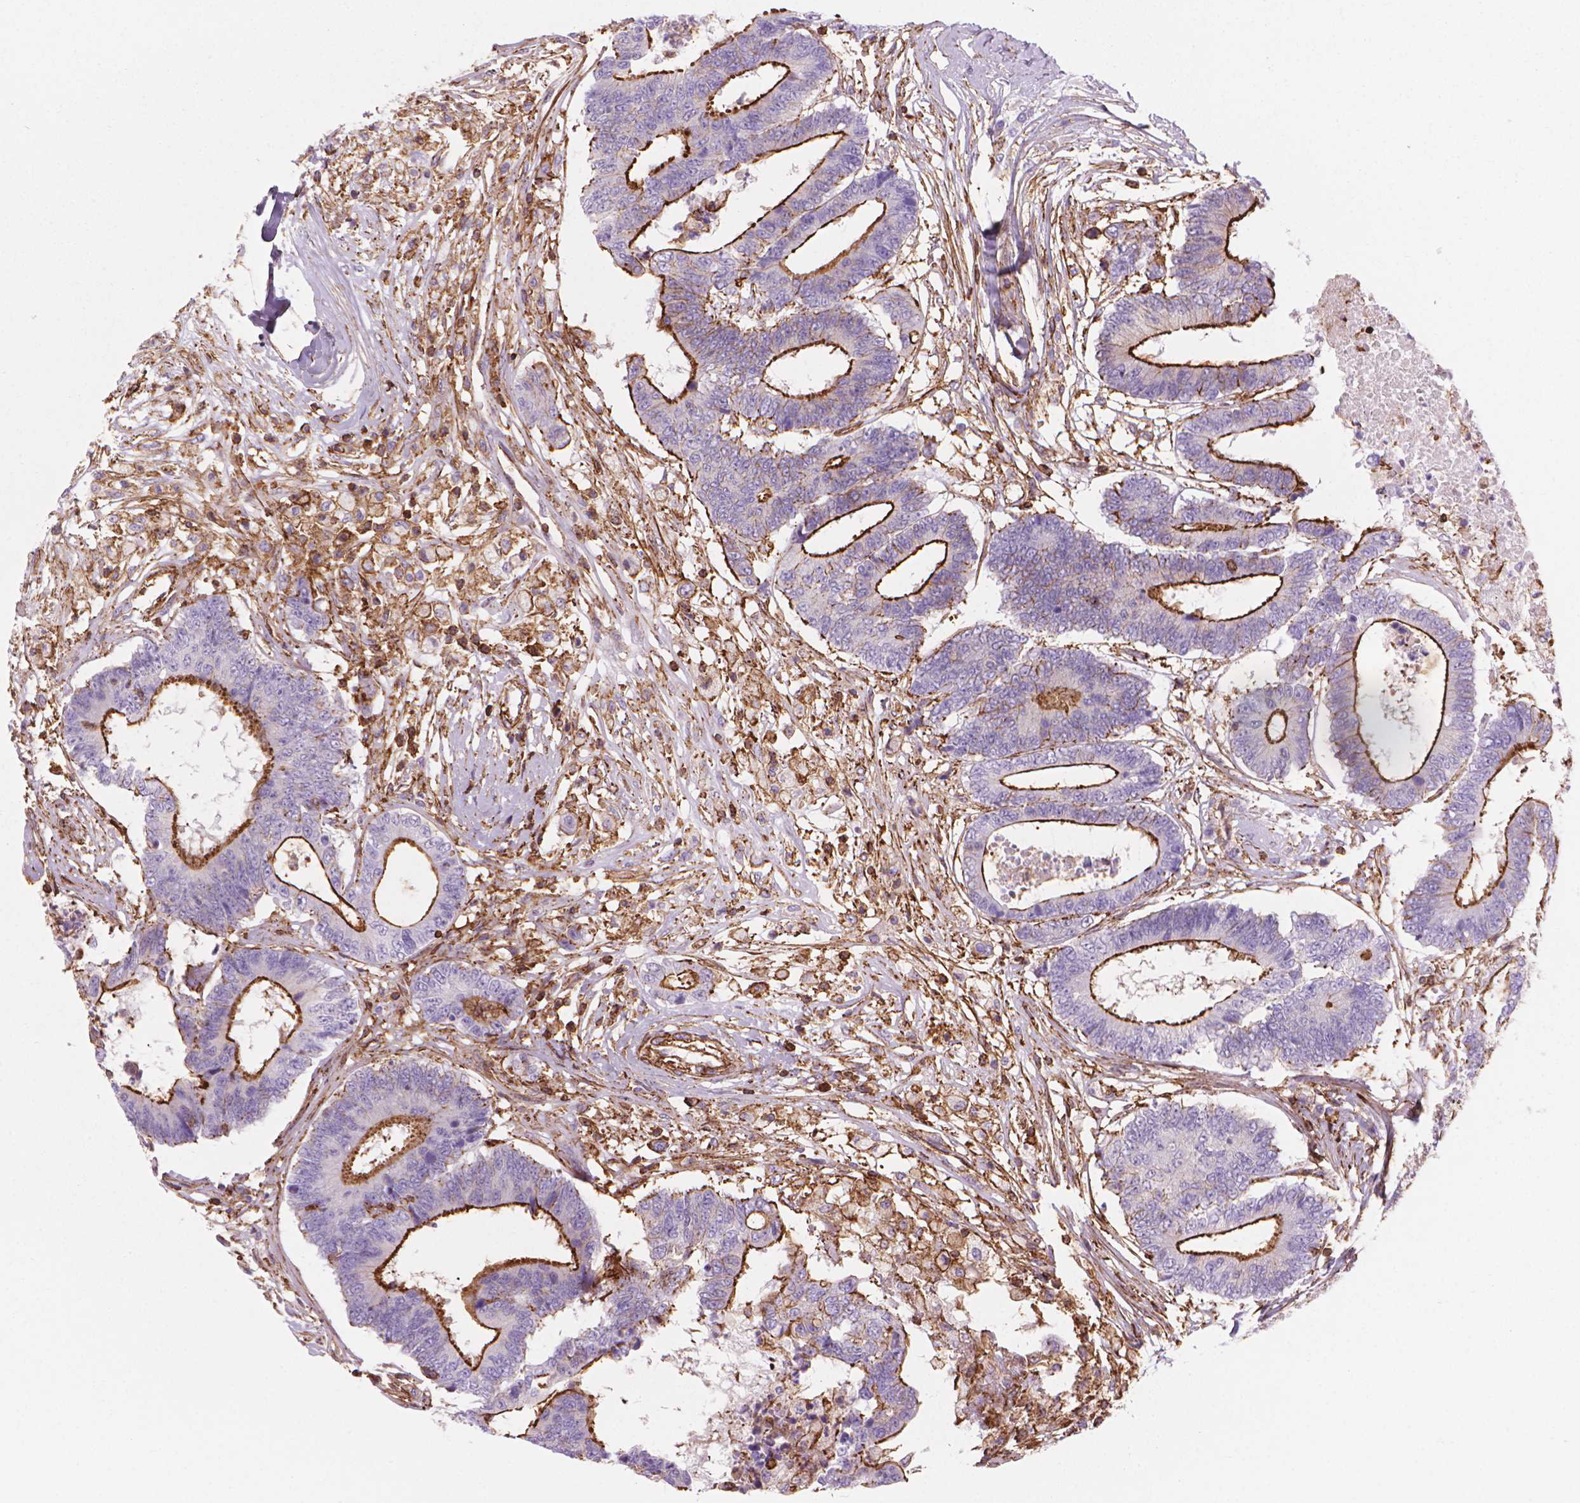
{"staining": {"intensity": "strong", "quantity": "25%-75%", "location": "cytoplasmic/membranous"}, "tissue": "colorectal cancer", "cell_type": "Tumor cells", "image_type": "cancer", "snomed": [{"axis": "morphology", "description": "Adenocarcinoma, NOS"}, {"axis": "topography", "description": "Colon"}], "caption": "Immunohistochemistry image of neoplastic tissue: human colorectal adenocarcinoma stained using IHC shows high levels of strong protein expression localized specifically in the cytoplasmic/membranous of tumor cells, appearing as a cytoplasmic/membranous brown color.", "gene": "PATJ", "patient": {"sex": "female", "age": 48}}